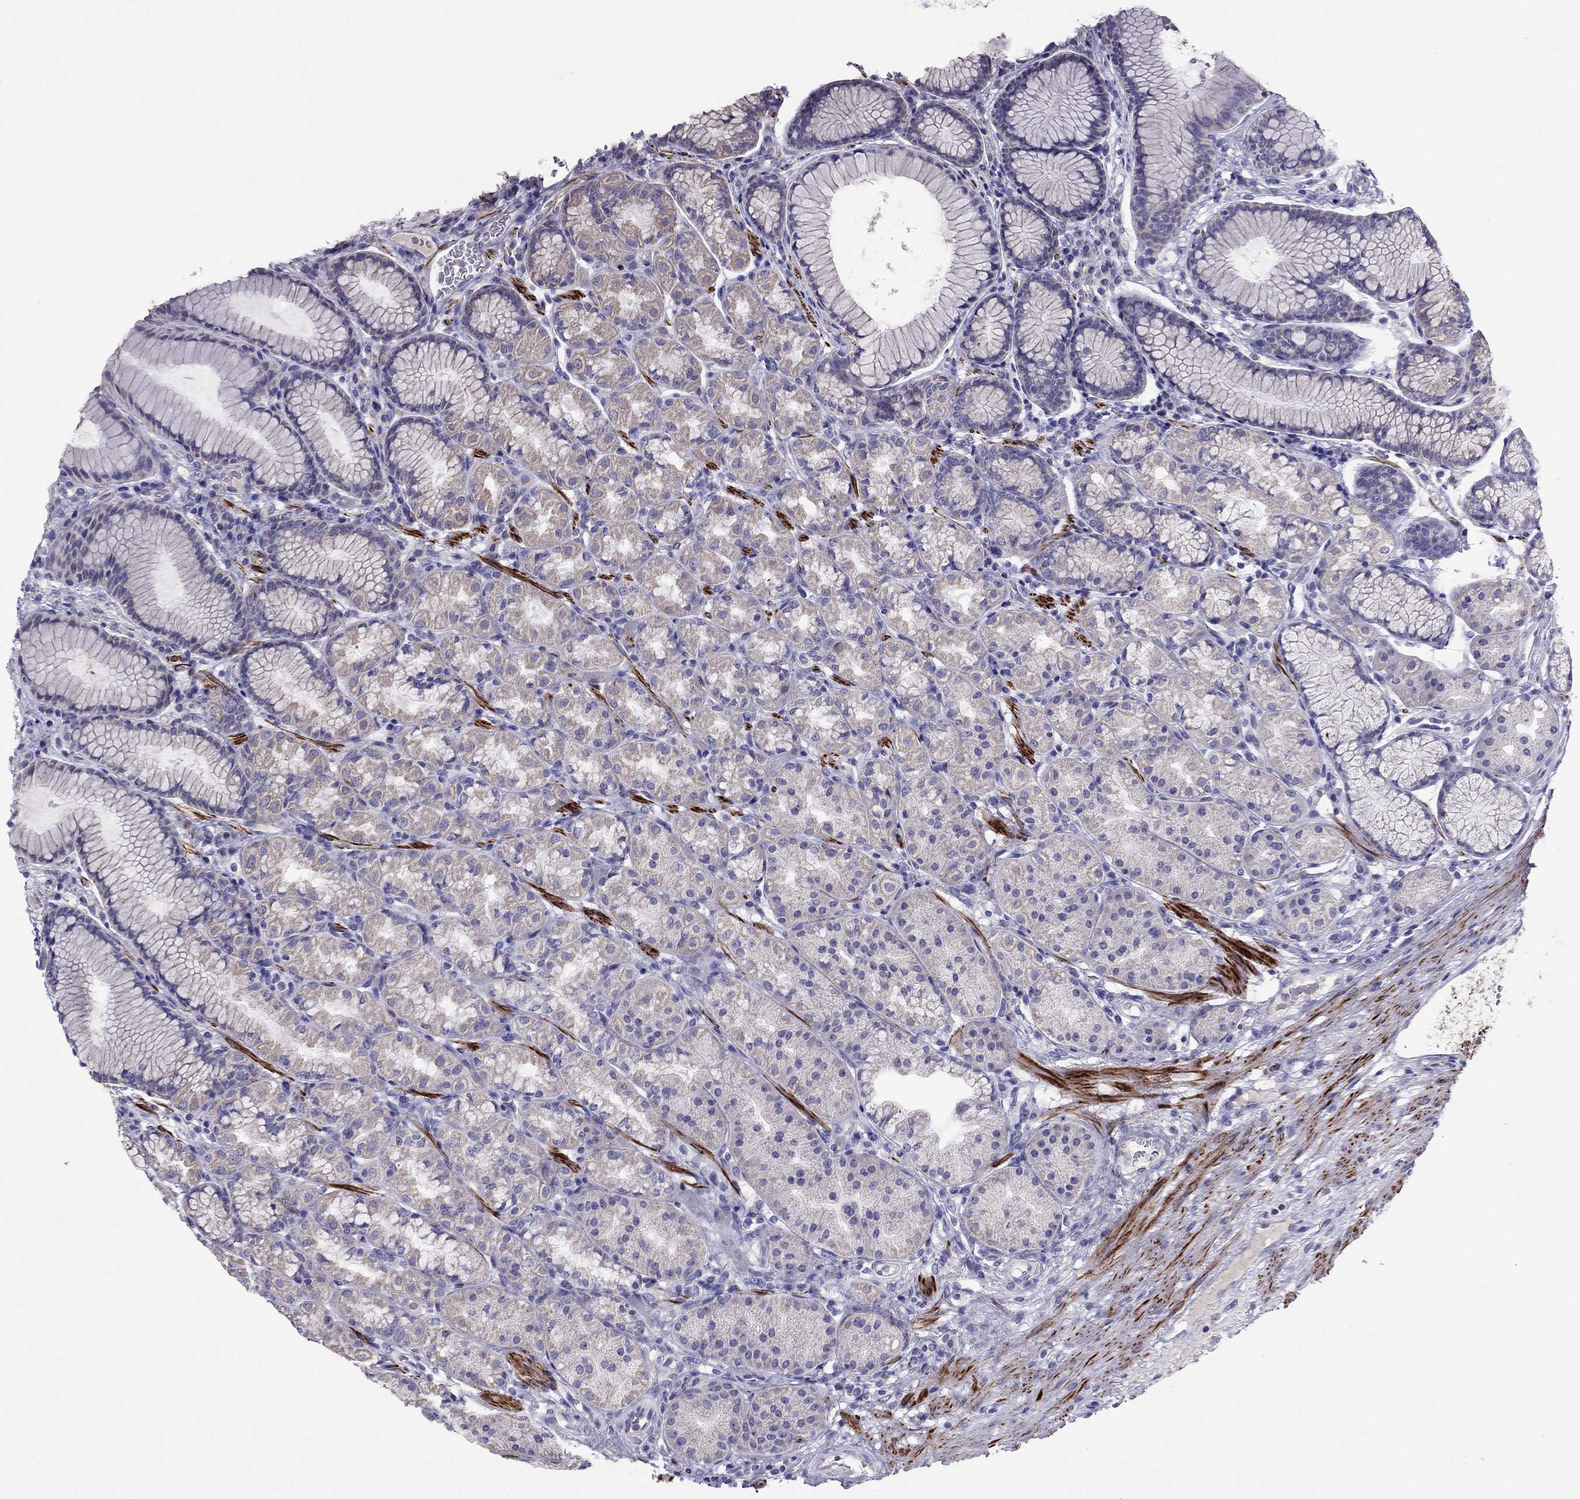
{"staining": {"intensity": "weak", "quantity": "25%-75%", "location": "cytoplasmic/membranous"}, "tissue": "stomach", "cell_type": "Glandular cells", "image_type": "normal", "snomed": [{"axis": "morphology", "description": "Normal tissue, NOS"}, {"axis": "morphology", "description": "Adenocarcinoma, NOS"}, {"axis": "topography", "description": "Stomach"}], "caption": "This histopathology image shows immunohistochemistry staining of benign human stomach, with low weak cytoplasmic/membranous staining in about 25%-75% of glandular cells.", "gene": "DSC1", "patient": {"sex": "female", "age": 79}}